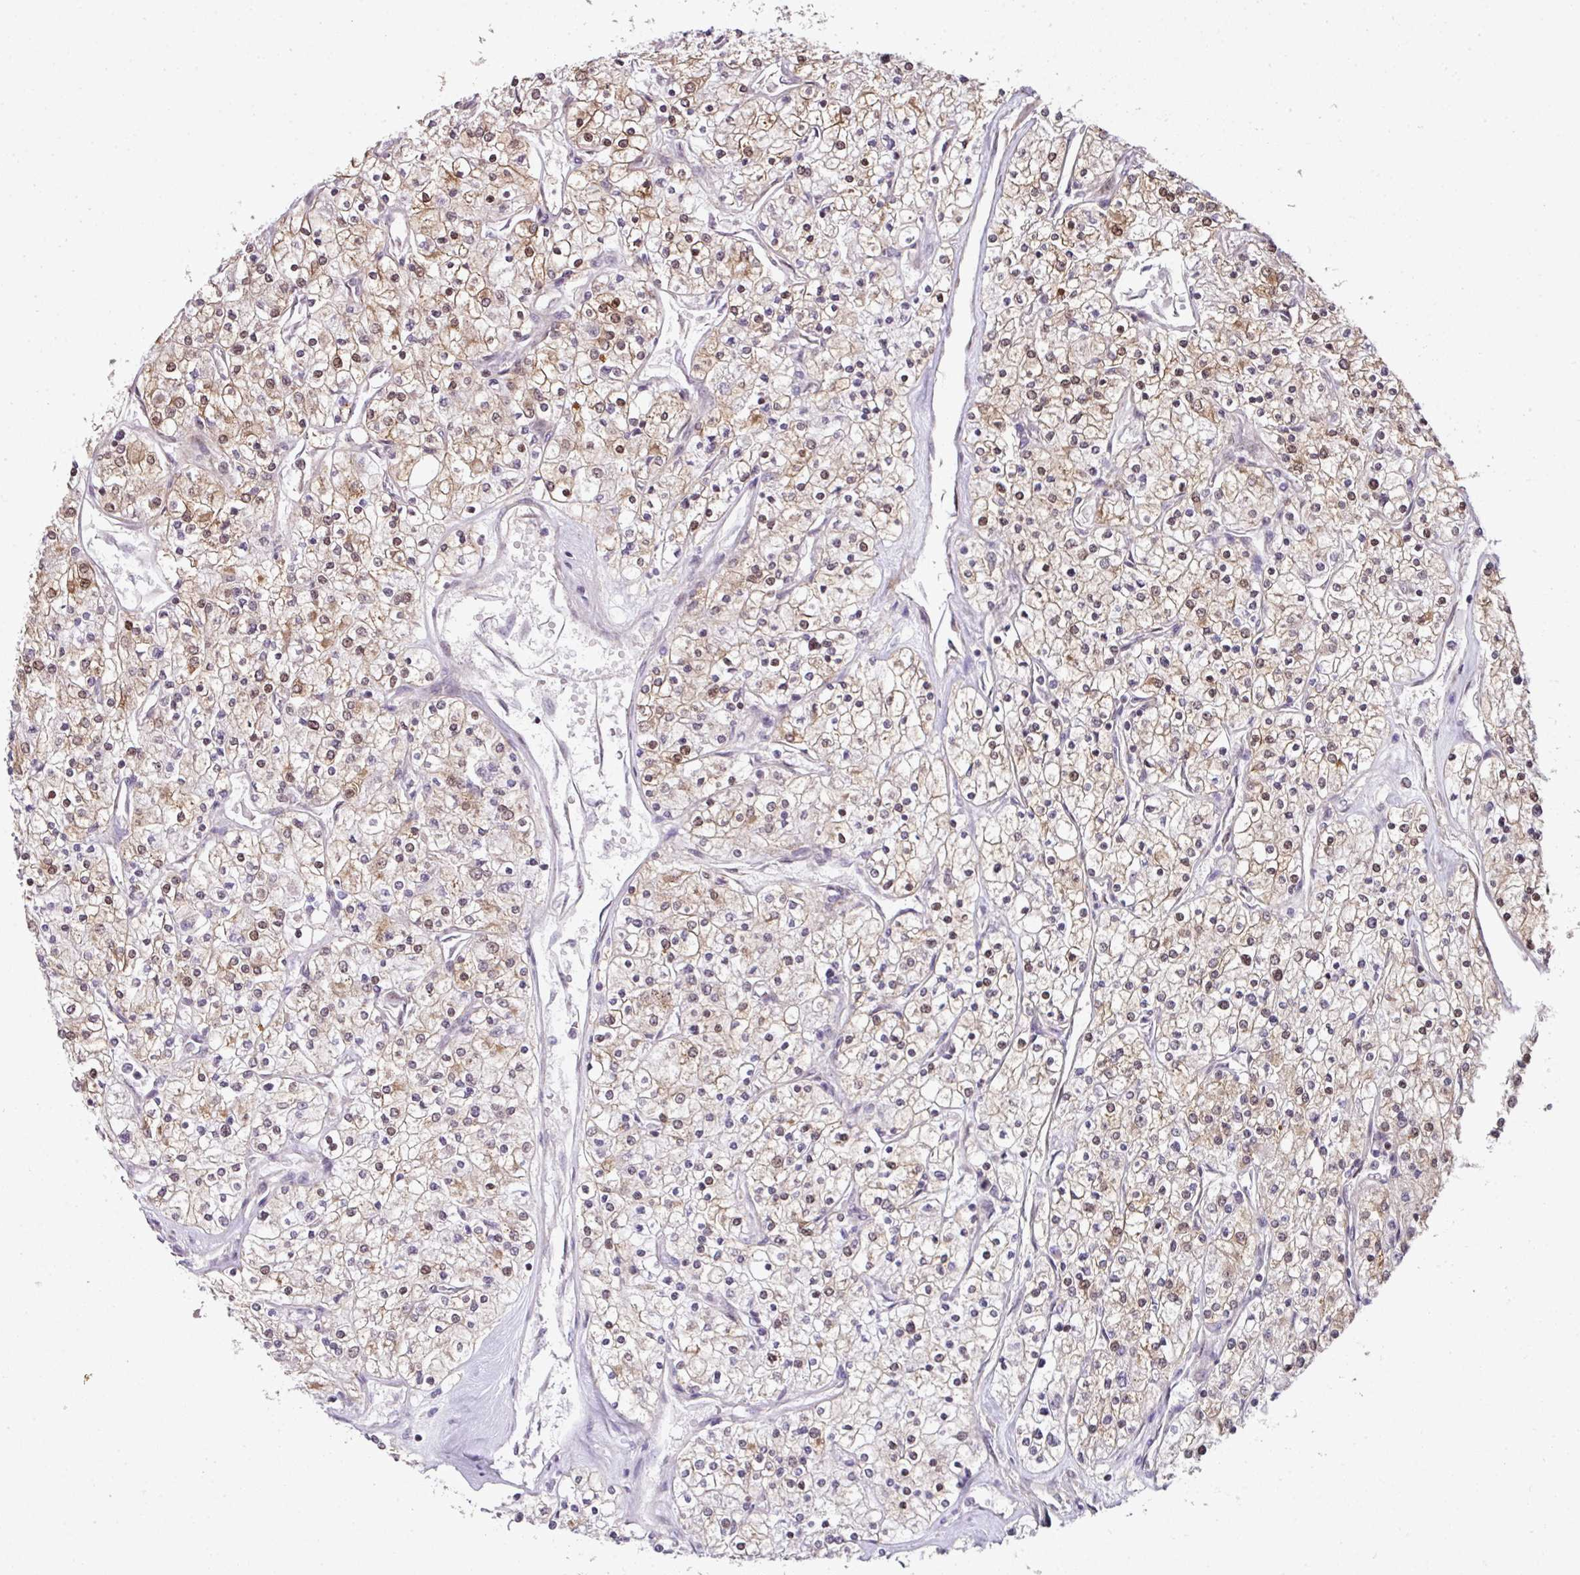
{"staining": {"intensity": "moderate", "quantity": "25%-75%", "location": "cytoplasmic/membranous,nuclear"}, "tissue": "renal cancer", "cell_type": "Tumor cells", "image_type": "cancer", "snomed": [{"axis": "morphology", "description": "Adenocarcinoma, NOS"}, {"axis": "topography", "description": "Kidney"}], "caption": "Brown immunohistochemical staining in human renal cancer reveals moderate cytoplasmic/membranous and nuclear staining in approximately 25%-75% of tumor cells.", "gene": "PLK1", "patient": {"sex": "male", "age": 80}}